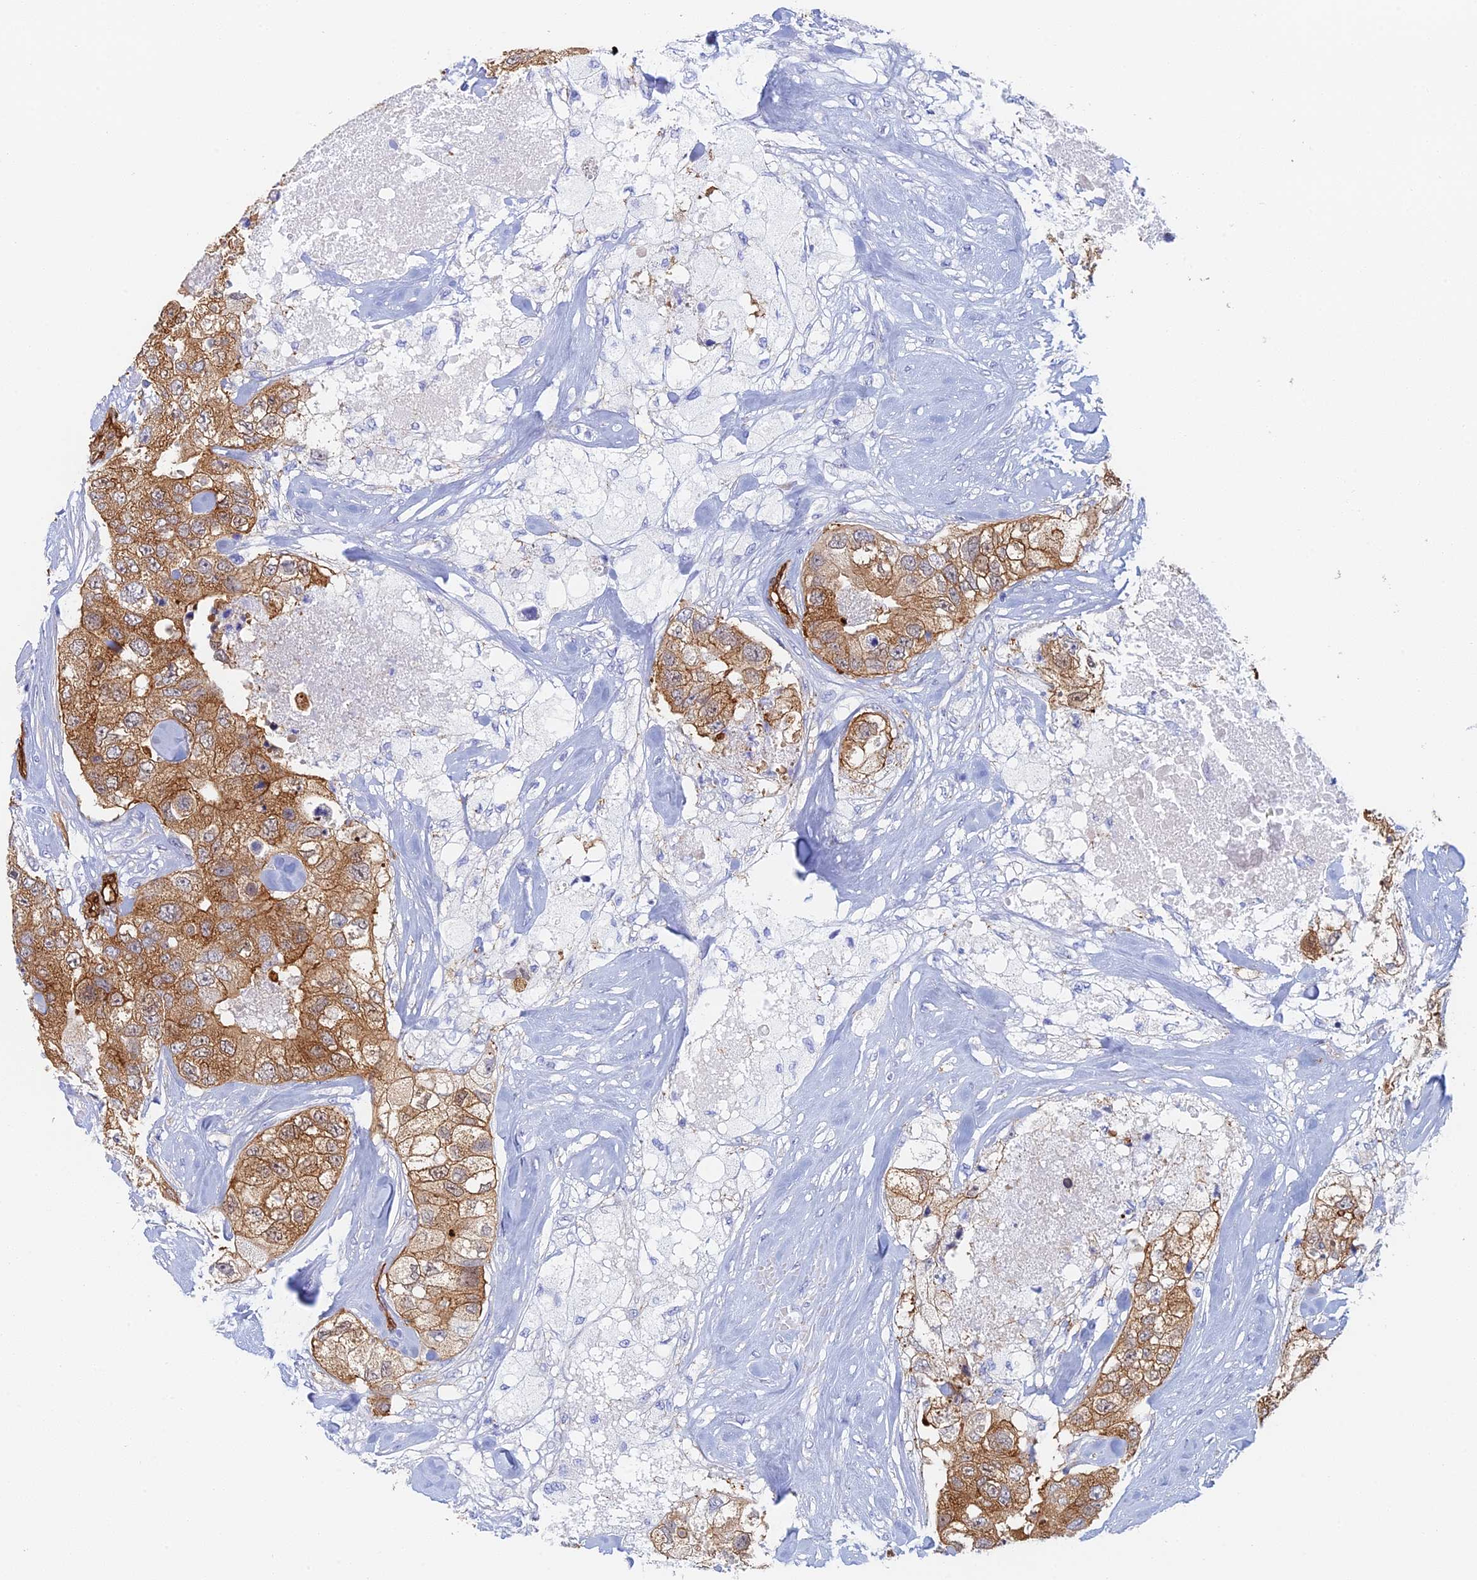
{"staining": {"intensity": "moderate", "quantity": ">75%", "location": "cytoplasmic/membranous"}, "tissue": "breast cancer", "cell_type": "Tumor cells", "image_type": "cancer", "snomed": [{"axis": "morphology", "description": "Duct carcinoma"}, {"axis": "topography", "description": "Breast"}], "caption": "Invasive ductal carcinoma (breast) stained with a protein marker displays moderate staining in tumor cells.", "gene": "CRIP2", "patient": {"sex": "female", "age": 62}}